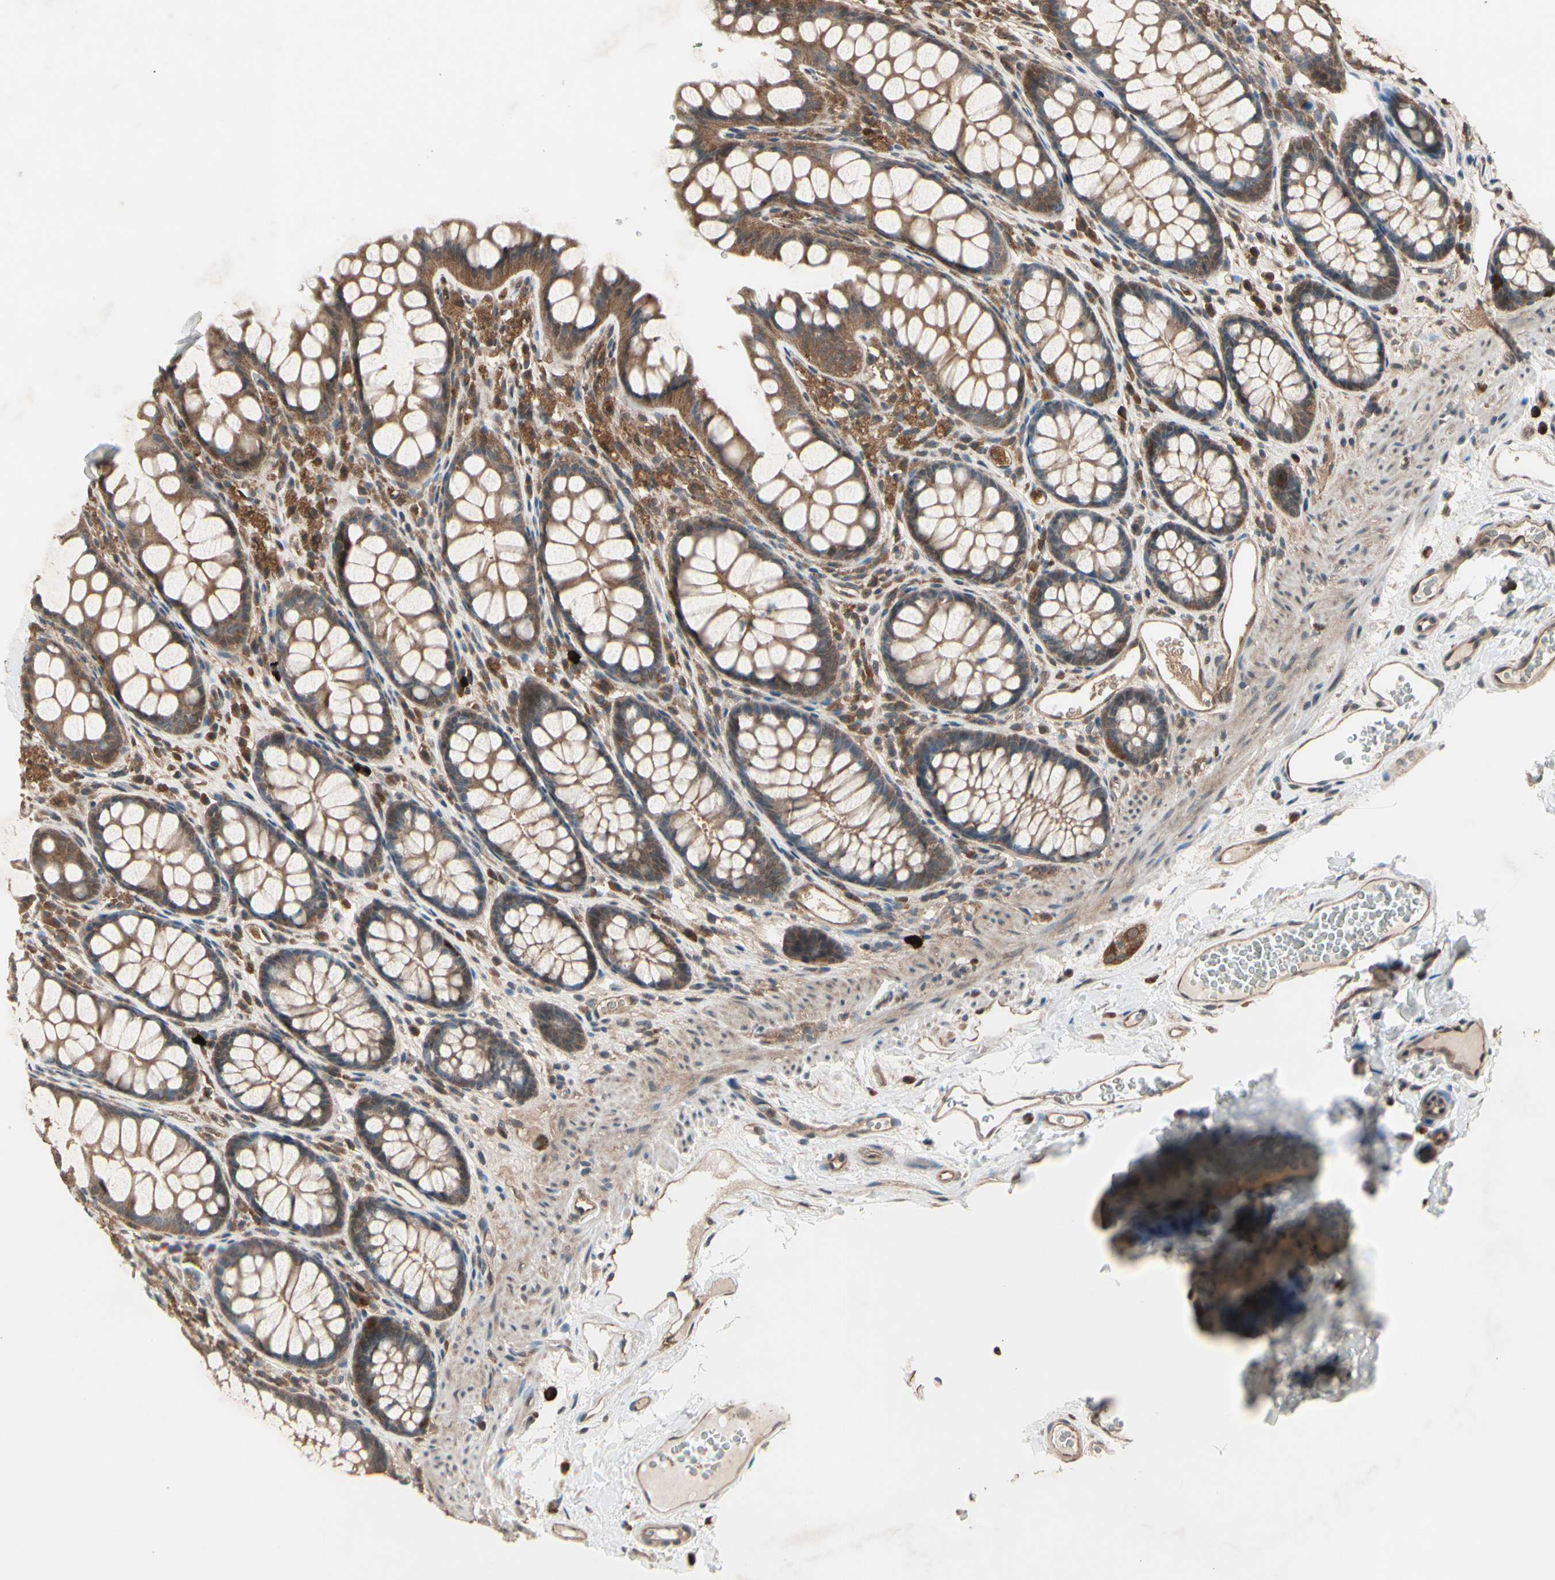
{"staining": {"intensity": "moderate", "quantity": ">75%", "location": "cytoplasmic/membranous"}, "tissue": "colon", "cell_type": "Endothelial cells", "image_type": "normal", "snomed": [{"axis": "morphology", "description": "Normal tissue, NOS"}, {"axis": "topography", "description": "Colon"}], "caption": "The immunohistochemical stain labels moderate cytoplasmic/membranous expression in endothelial cells of unremarkable colon.", "gene": "PNPLA7", "patient": {"sex": "female", "age": 55}}